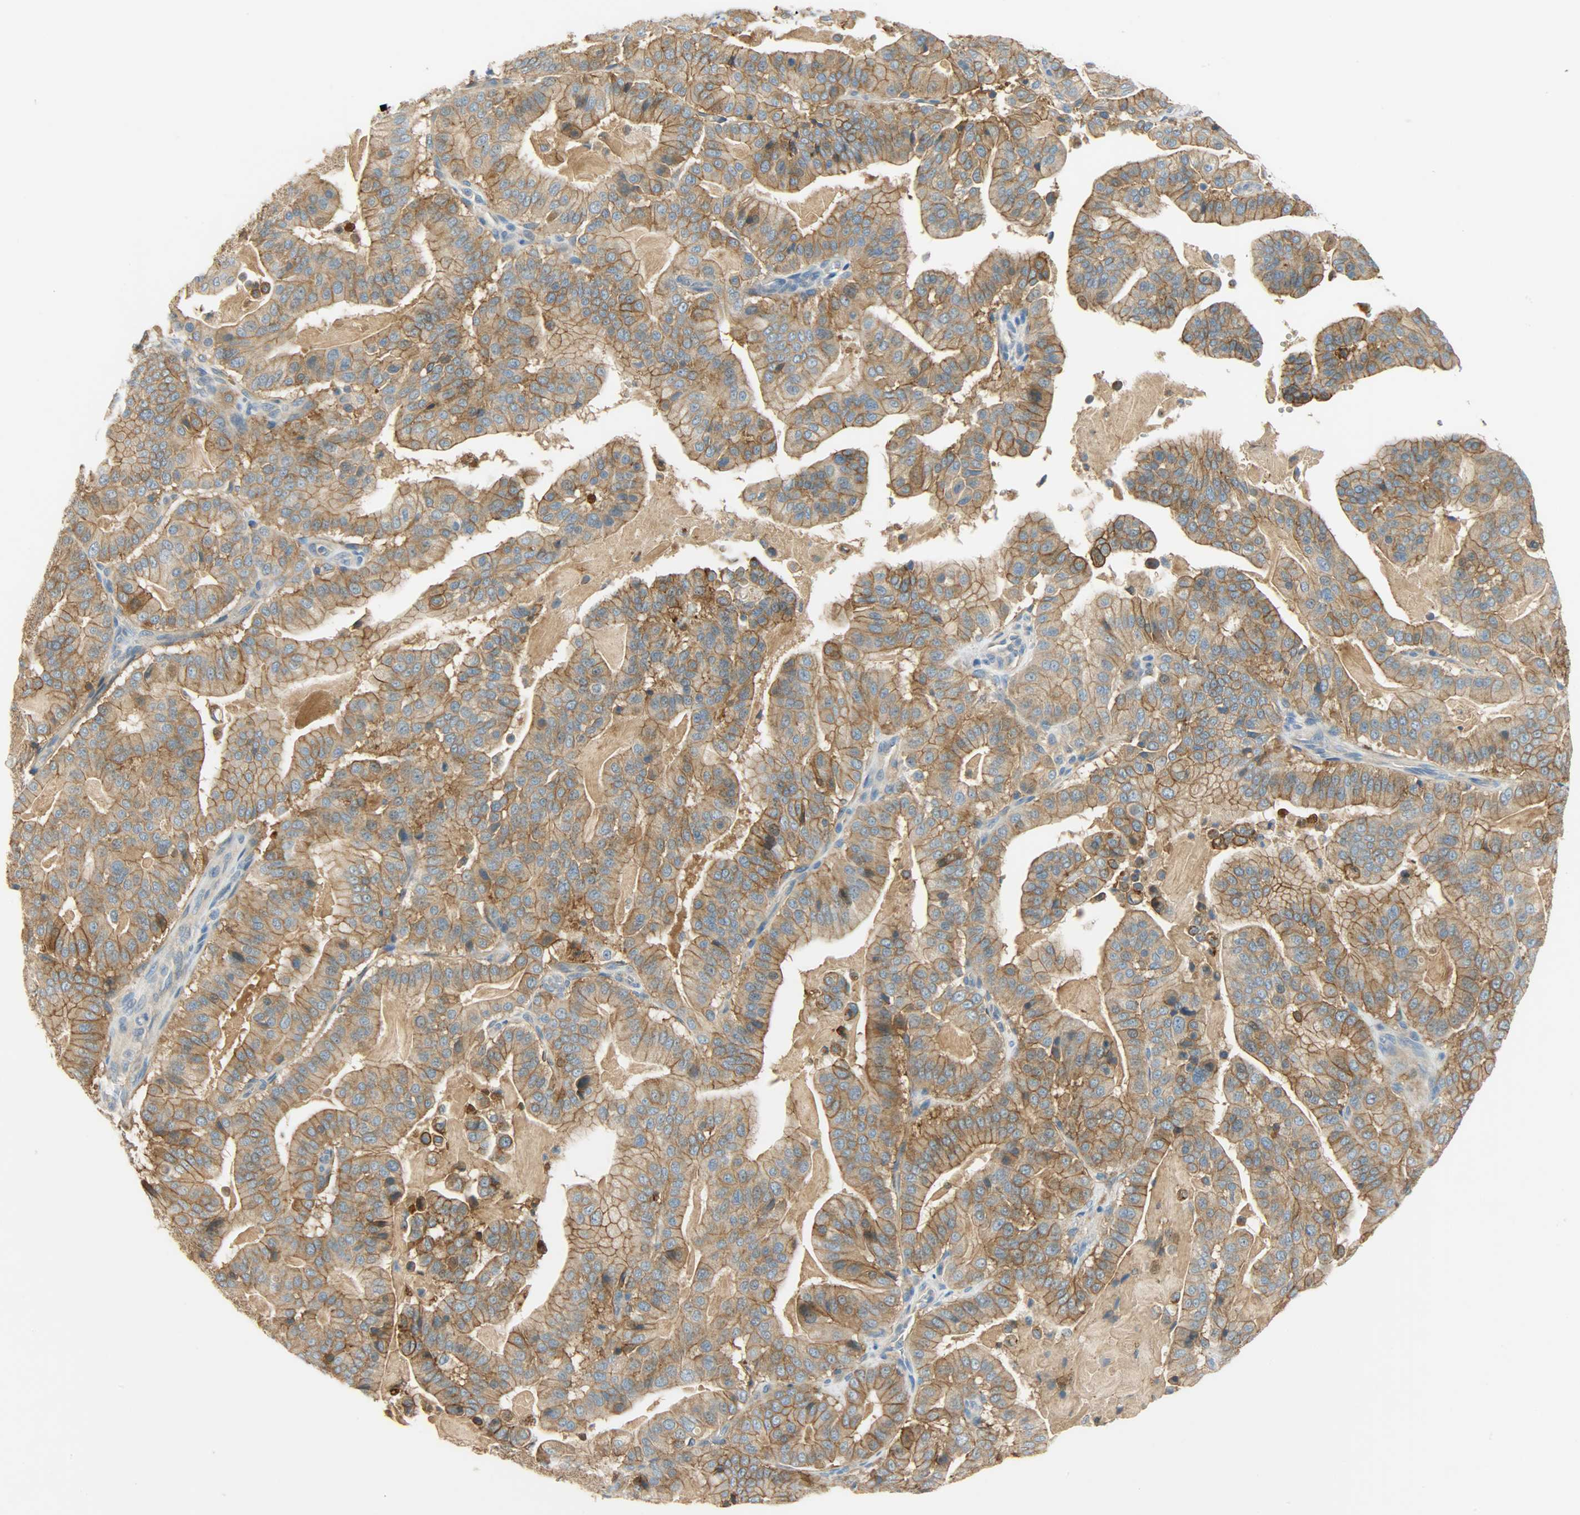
{"staining": {"intensity": "strong", "quantity": ">75%", "location": "cytoplasmic/membranous"}, "tissue": "pancreatic cancer", "cell_type": "Tumor cells", "image_type": "cancer", "snomed": [{"axis": "morphology", "description": "Adenocarcinoma, NOS"}, {"axis": "topography", "description": "Pancreas"}], "caption": "DAB (3,3'-diaminobenzidine) immunohistochemical staining of pancreatic adenocarcinoma demonstrates strong cytoplasmic/membranous protein positivity in approximately >75% of tumor cells.", "gene": "DSG2", "patient": {"sex": "male", "age": 63}}